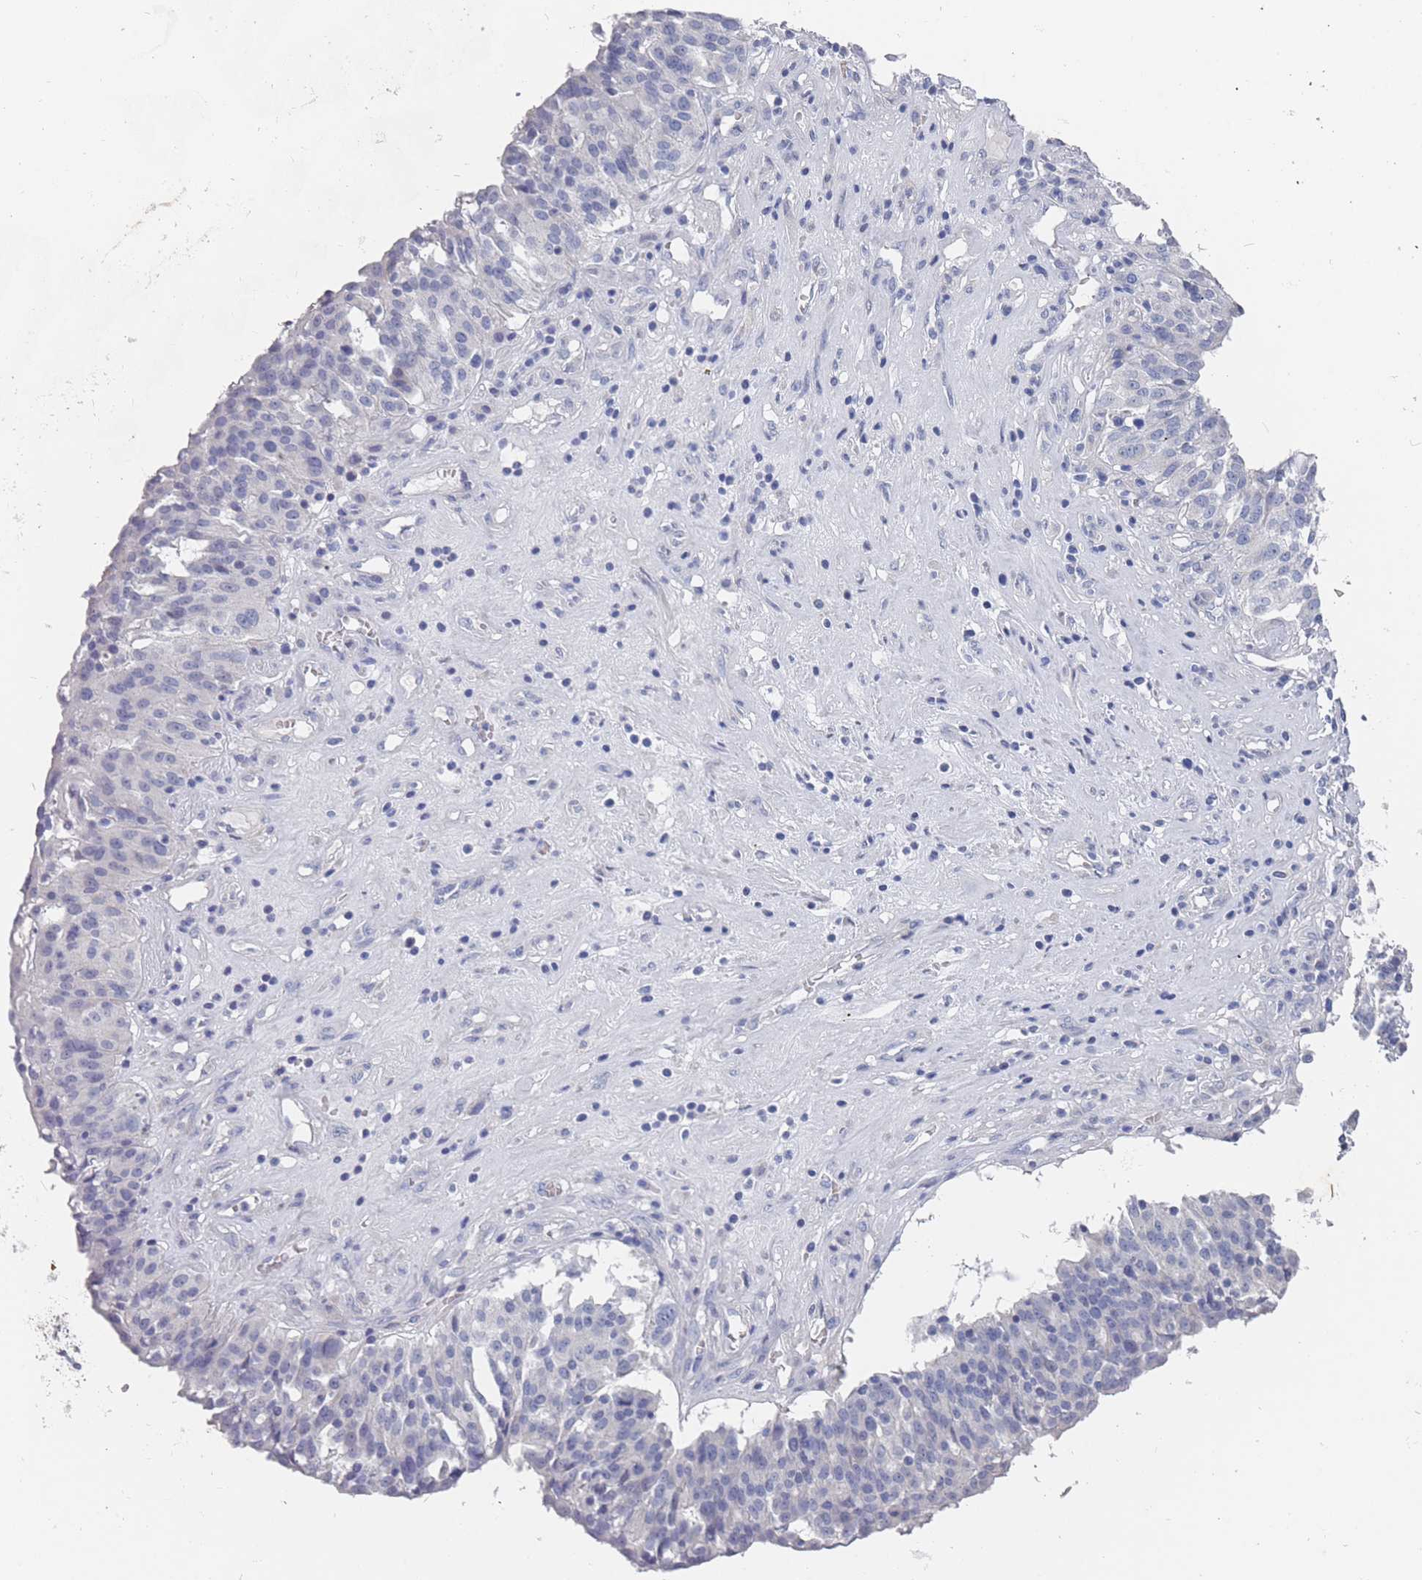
{"staining": {"intensity": "negative", "quantity": "none", "location": "none"}, "tissue": "ovarian cancer", "cell_type": "Tumor cells", "image_type": "cancer", "snomed": [{"axis": "morphology", "description": "Cystadenocarcinoma, serous, NOS"}, {"axis": "topography", "description": "Ovary"}], "caption": "Micrograph shows no significant protein positivity in tumor cells of ovarian cancer (serous cystadenocarcinoma).", "gene": "ACAD11", "patient": {"sex": "female", "age": 59}}